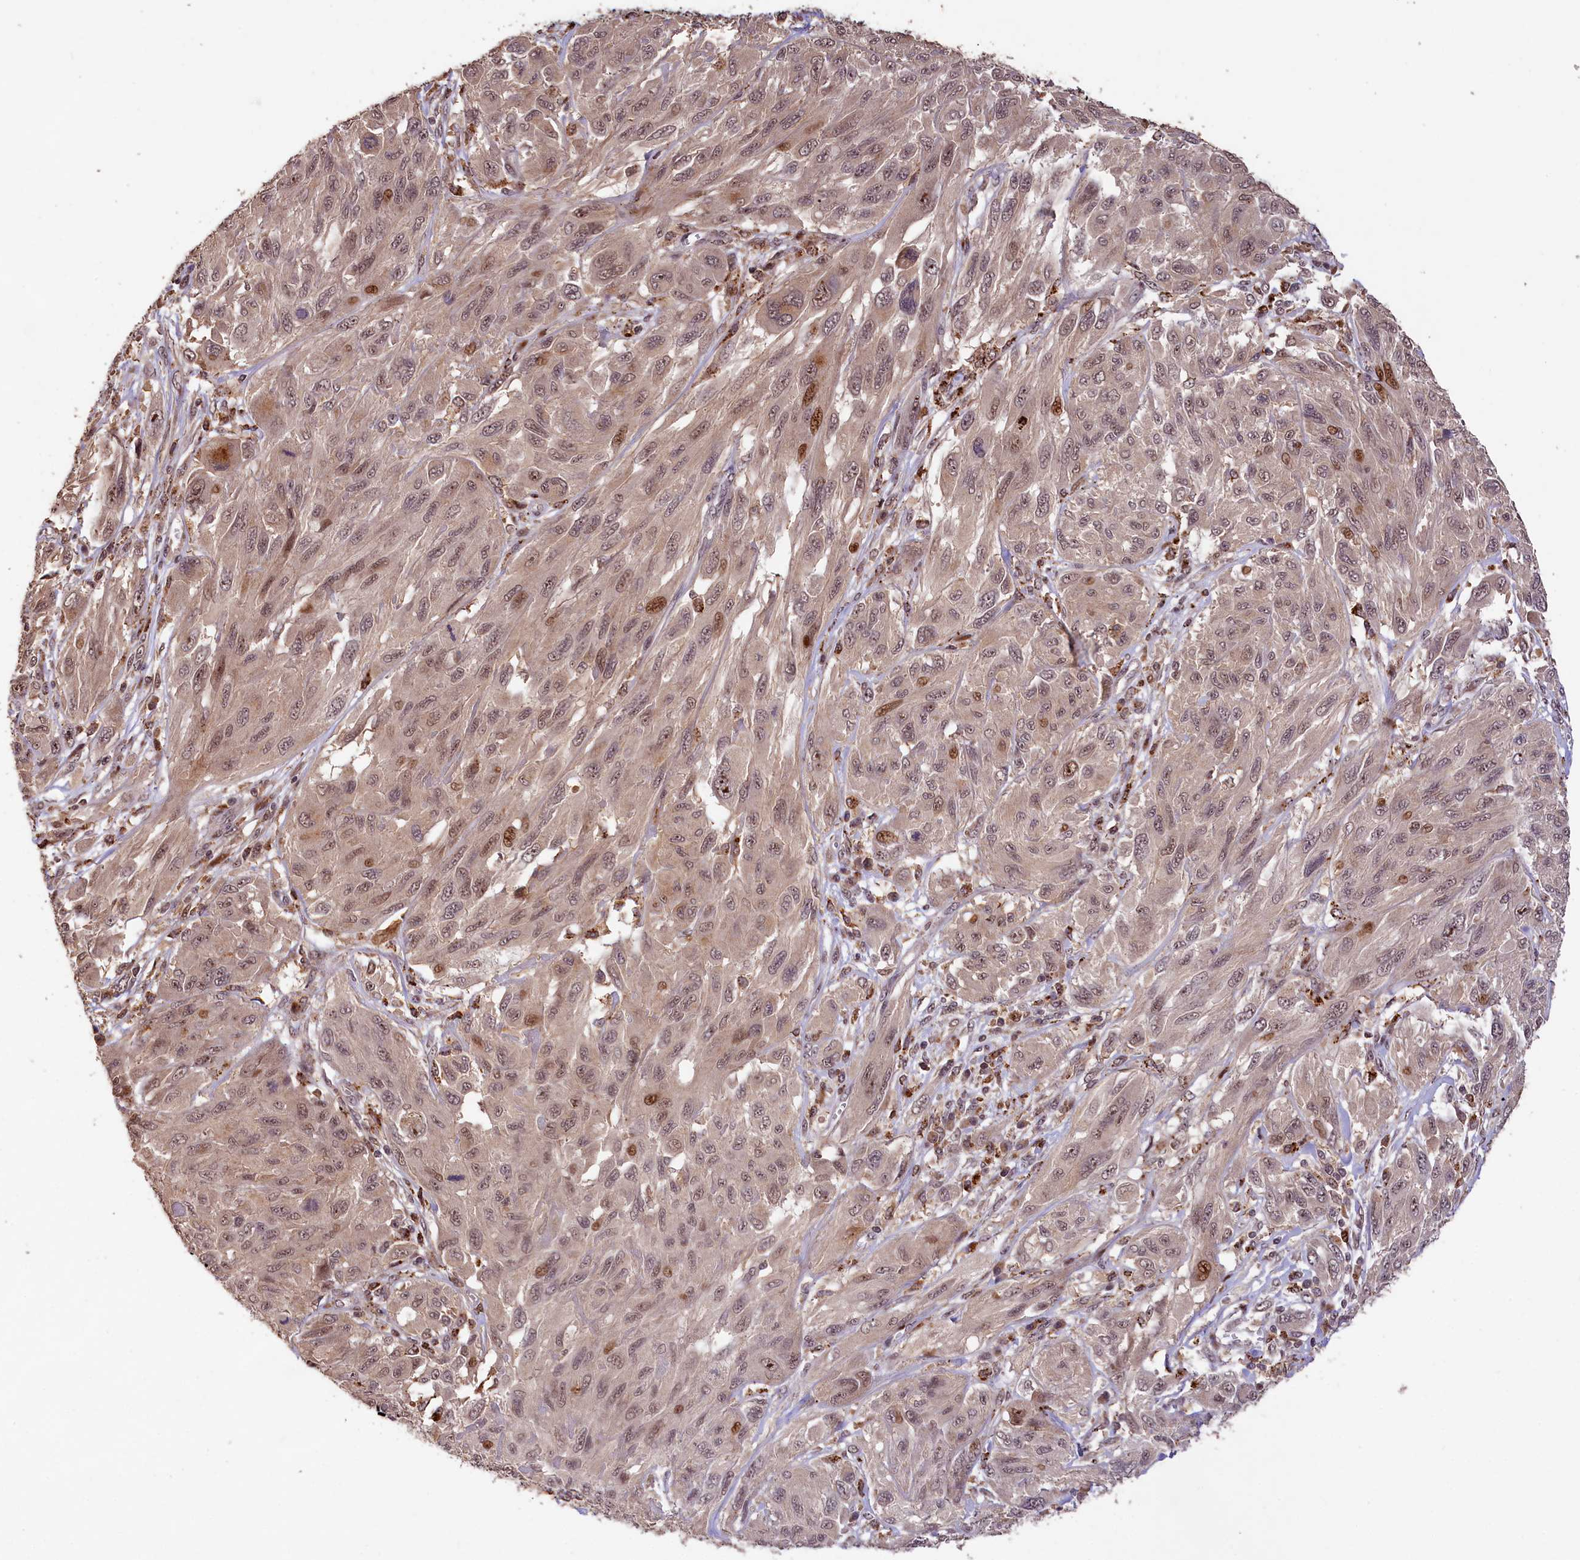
{"staining": {"intensity": "moderate", "quantity": "25%-75%", "location": "nuclear"}, "tissue": "melanoma", "cell_type": "Tumor cells", "image_type": "cancer", "snomed": [{"axis": "morphology", "description": "Malignant melanoma, NOS"}, {"axis": "topography", "description": "Skin"}], "caption": "Tumor cells show medium levels of moderate nuclear expression in approximately 25%-75% of cells in human melanoma. Immunohistochemistry stains the protein of interest in brown and the nuclei are stained blue.", "gene": "PHAF1", "patient": {"sex": "female", "age": 91}}